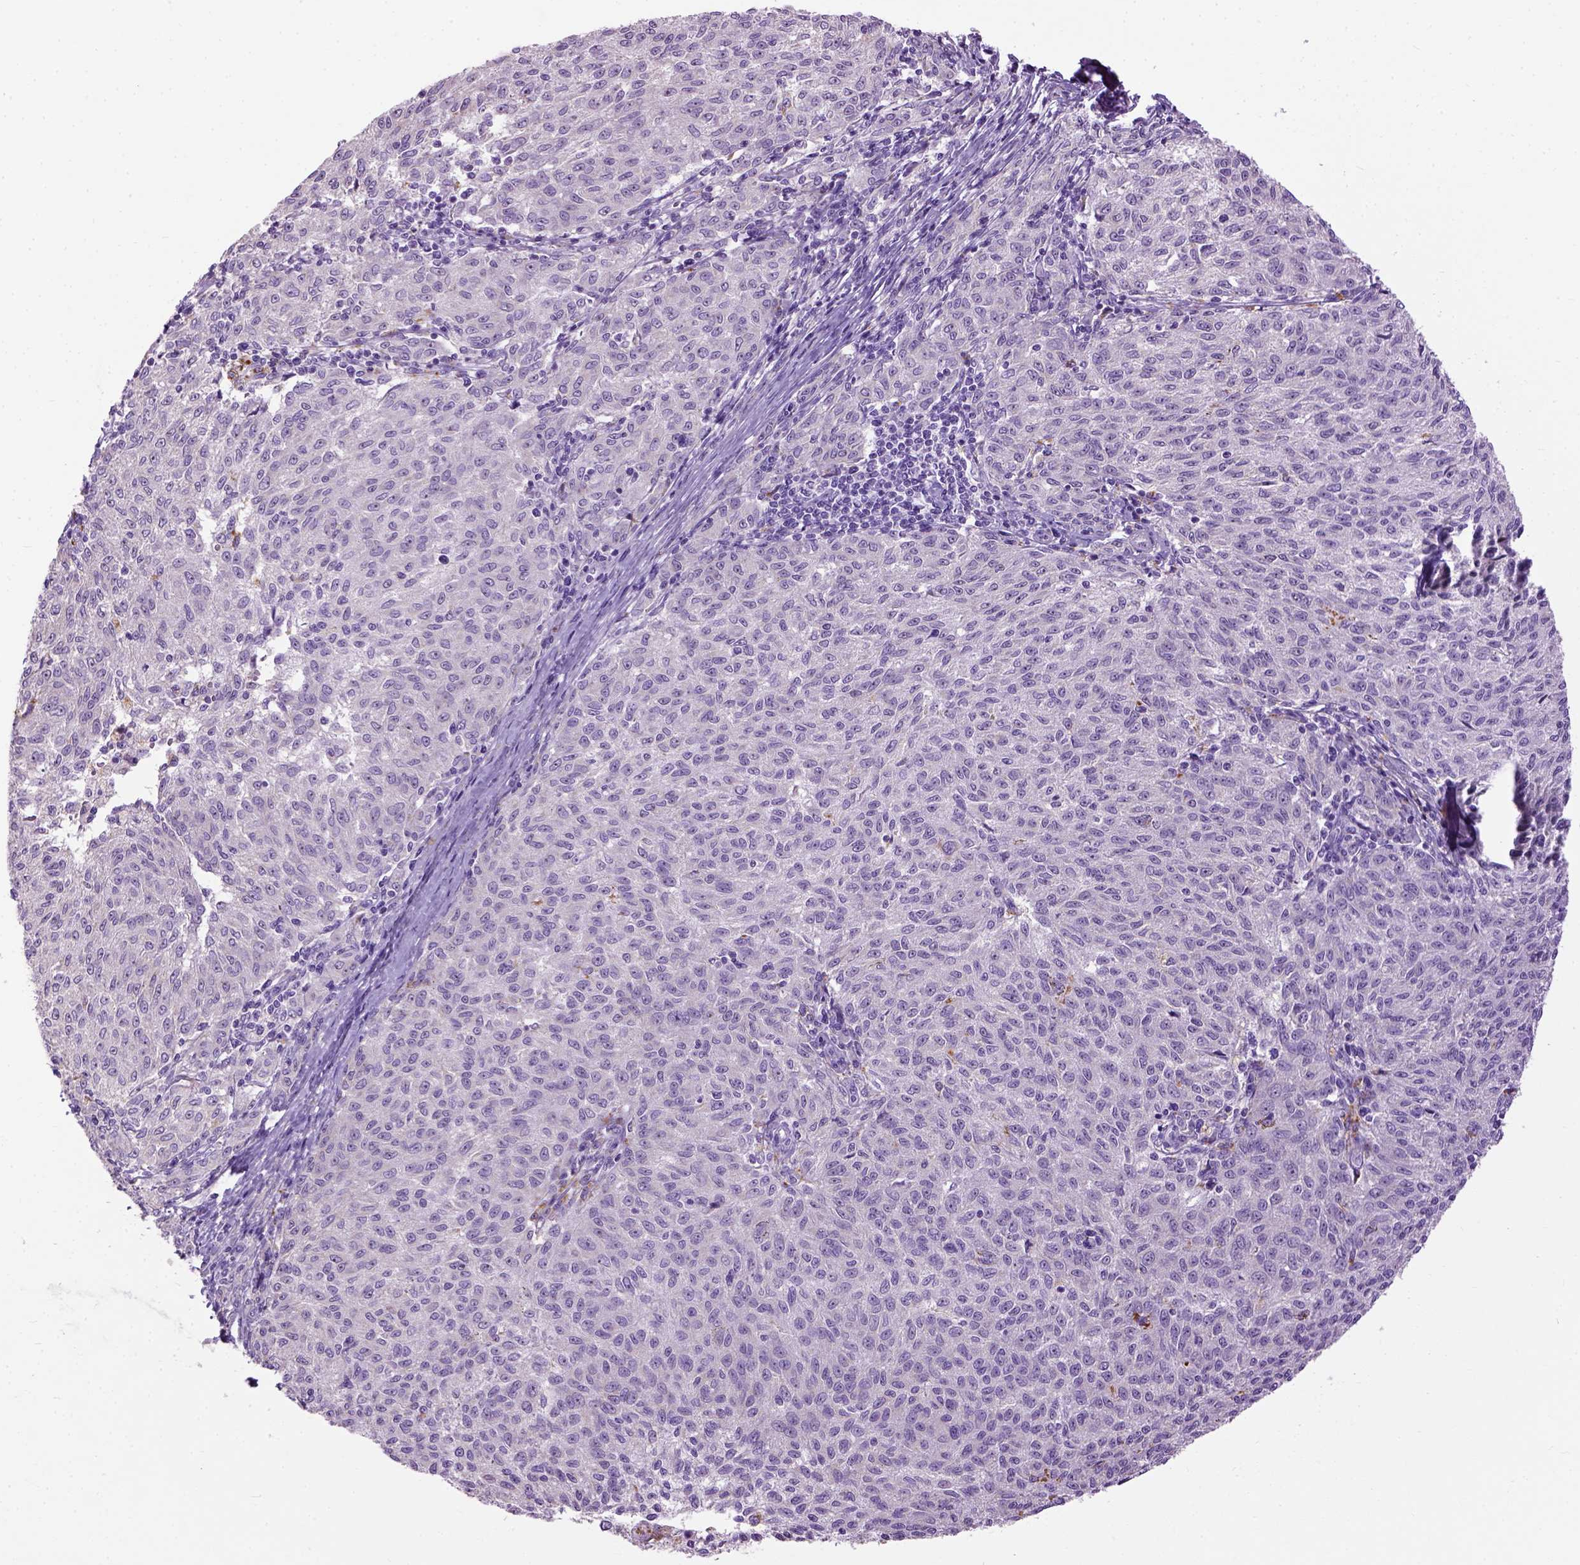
{"staining": {"intensity": "negative", "quantity": "none", "location": "none"}, "tissue": "melanoma", "cell_type": "Tumor cells", "image_type": "cancer", "snomed": [{"axis": "morphology", "description": "Malignant melanoma, NOS"}, {"axis": "topography", "description": "Skin"}], "caption": "Immunohistochemistry of malignant melanoma reveals no positivity in tumor cells.", "gene": "UTP4", "patient": {"sex": "female", "age": 72}}